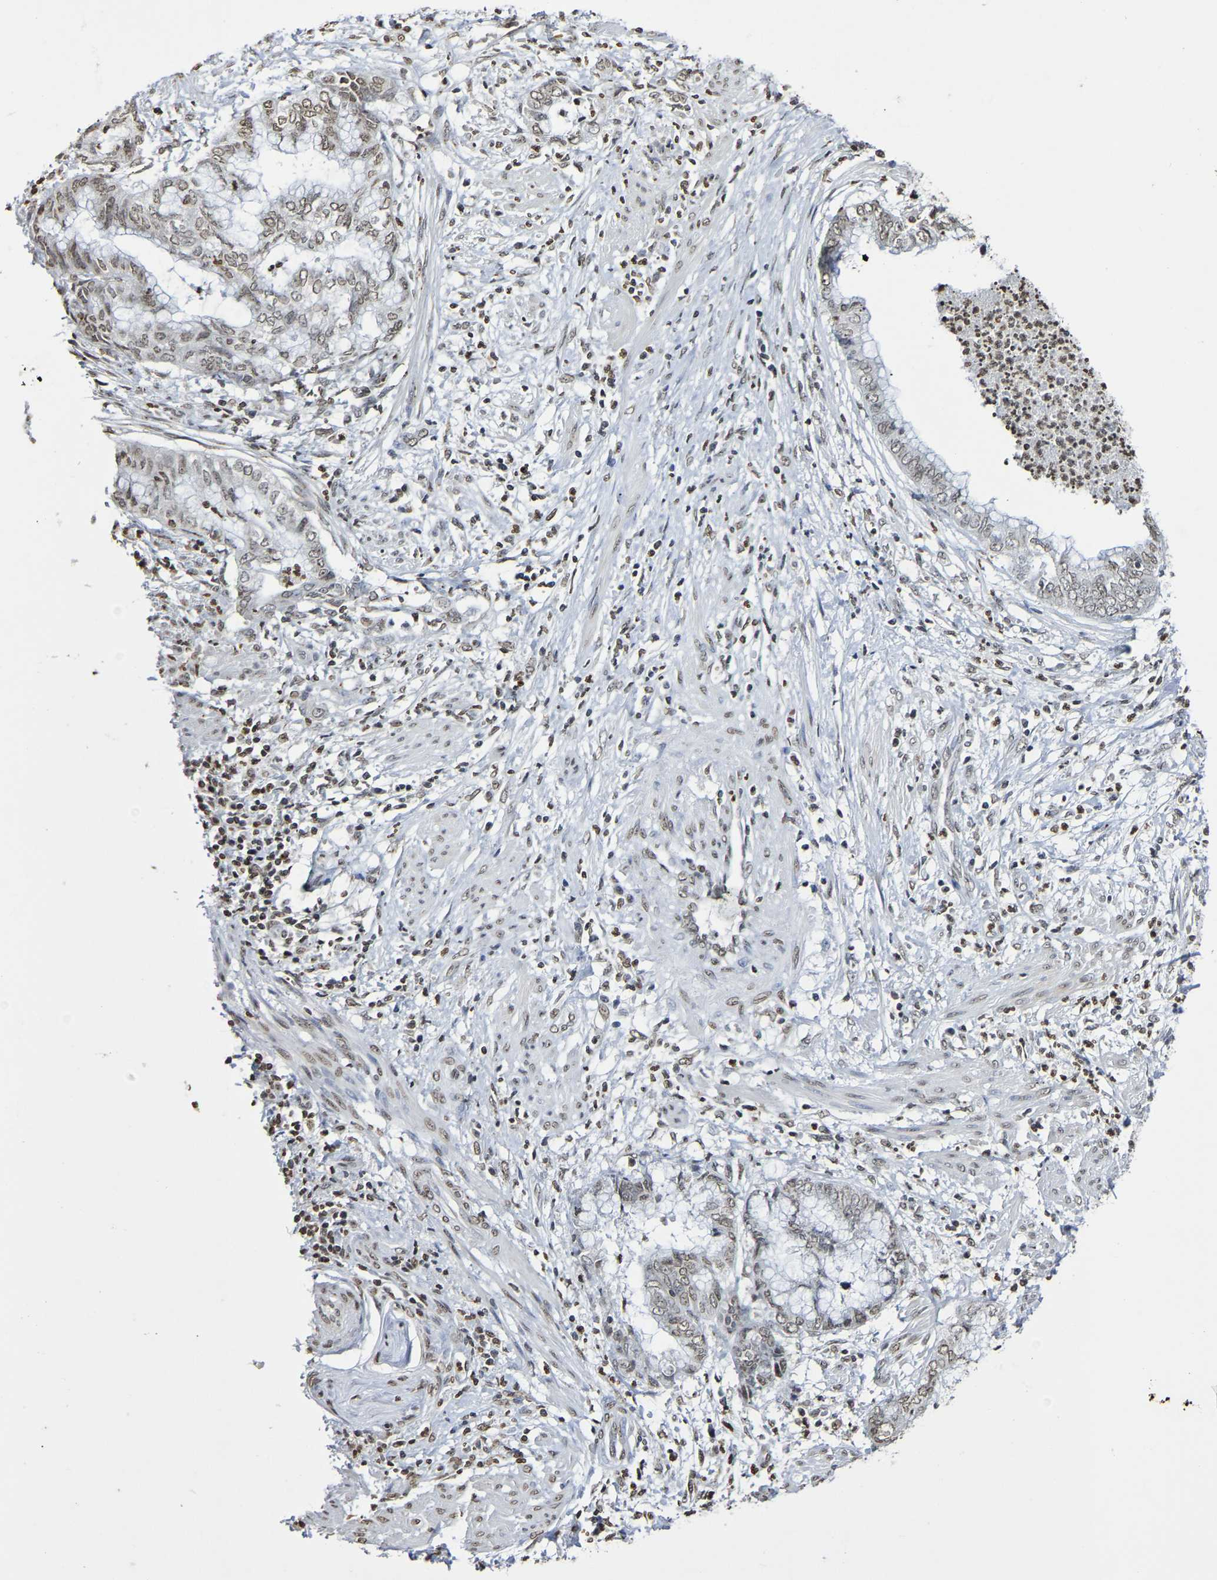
{"staining": {"intensity": "weak", "quantity": "<25%", "location": "nuclear"}, "tissue": "endometrial cancer", "cell_type": "Tumor cells", "image_type": "cancer", "snomed": [{"axis": "morphology", "description": "Necrosis, NOS"}, {"axis": "morphology", "description": "Adenocarcinoma, NOS"}, {"axis": "topography", "description": "Endometrium"}], "caption": "There is no significant positivity in tumor cells of endometrial cancer. Nuclei are stained in blue.", "gene": "ATF4", "patient": {"sex": "female", "age": 79}}